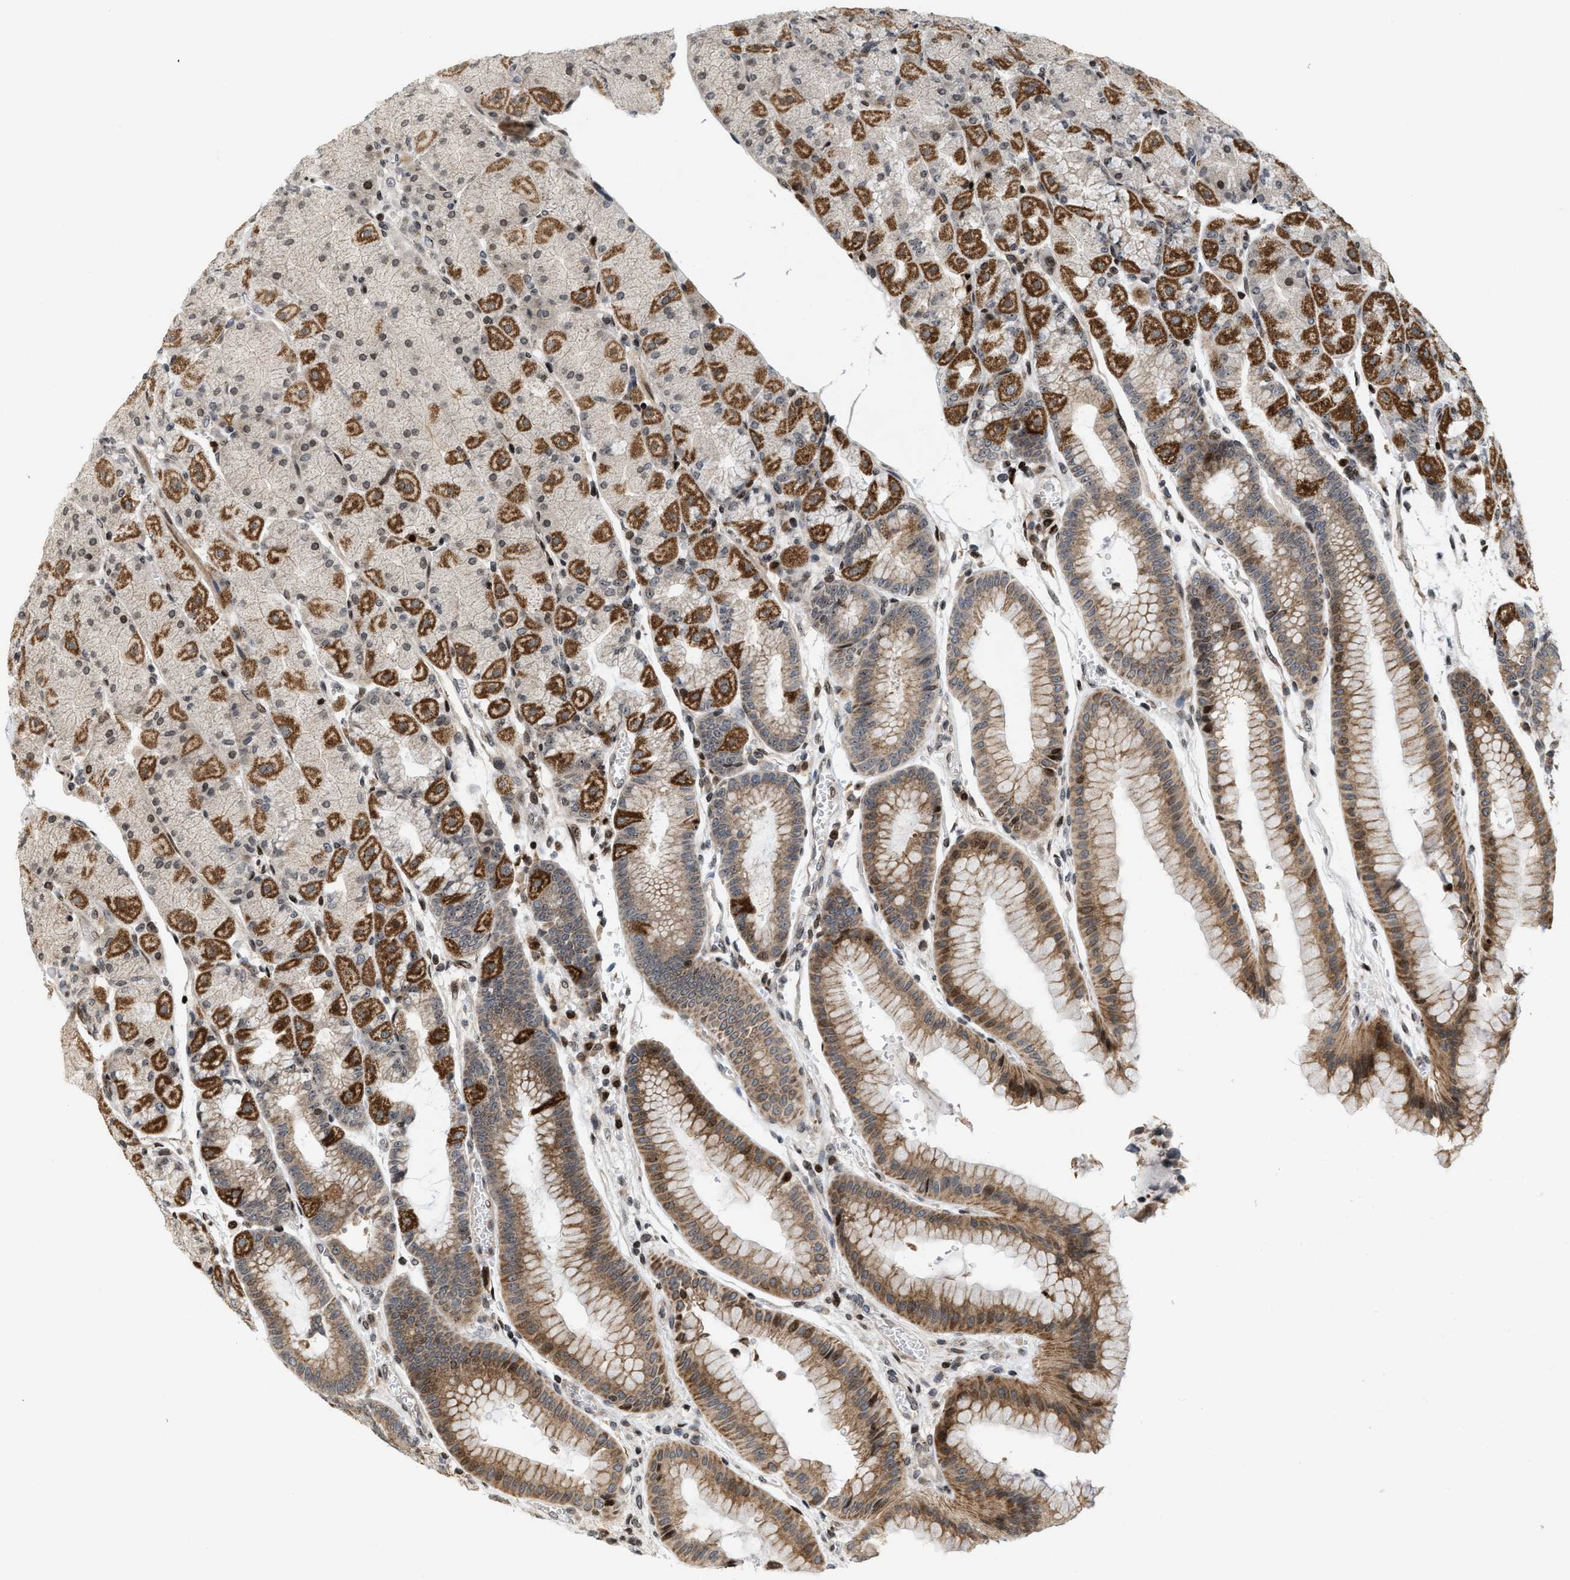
{"staining": {"intensity": "moderate", "quantity": ">75%", "location": "cytoplasmic/membranous,nuclear"}, "tissue": "stomach", "cell_type": "Glandular cells", "image_type": "normal", "snomed": [{"axis": "morphology", "description": "Normal tissue, NOS"}, {"axis": "morphology", "description": "Carcinoid, malignant, NOS"}, {"axis": "topography", "description": "Stomach, upper"}], "caption": "Stomach stained for a protein demonstrates moderate cytoplasmic/membranous,nuclear positivity in glandular cells. The protein of interest is stained brown, and the nuclei are stained in blue (DAB (3,3'-diaminobenzidine) IHC with brightfield microscopy, high magnification).", "gene": "PDZD2", "patient": {"sex": "male", "age": 39}}